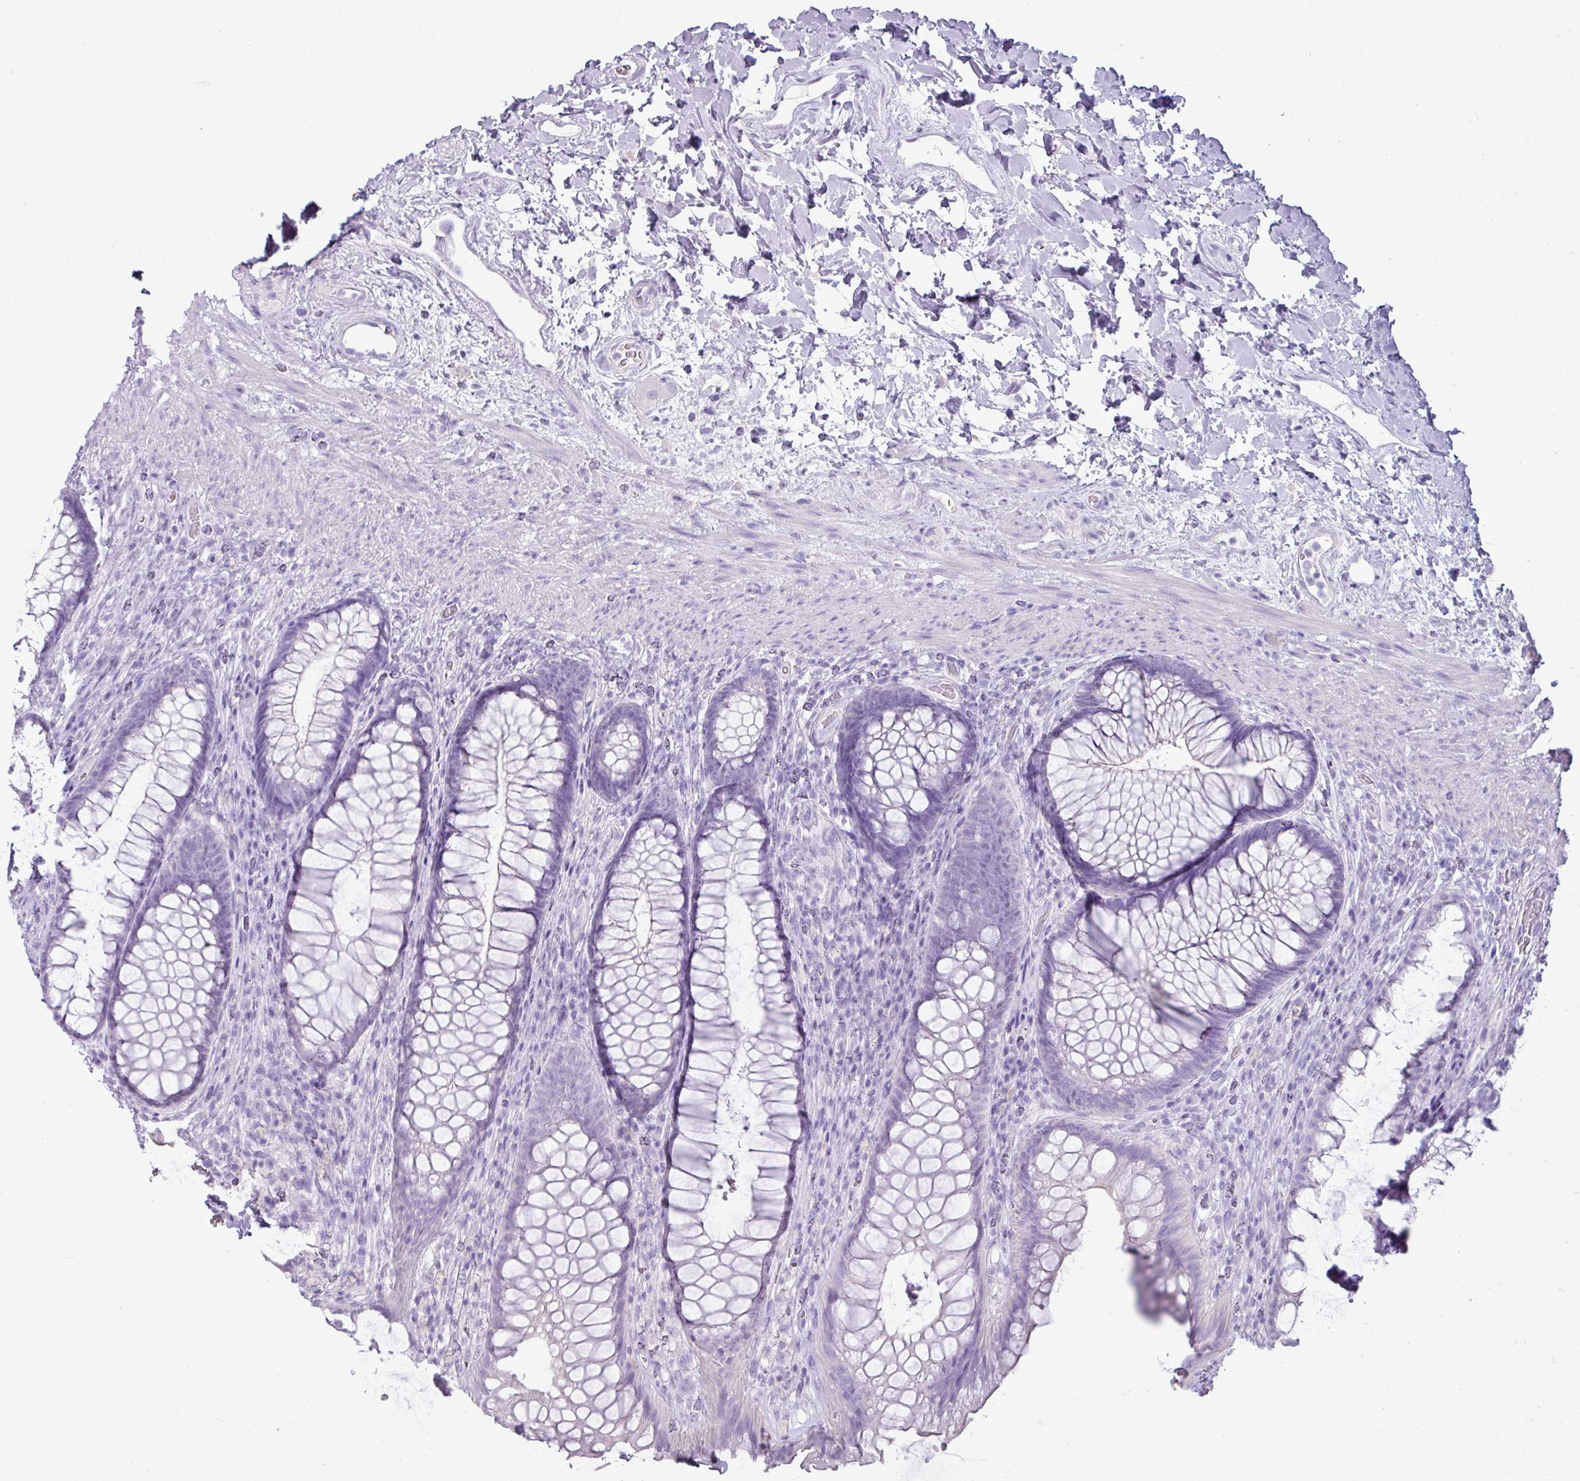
{"staining": {"intensity": "negative", "quantity": "none", "location": "none"}, "tissue": "rectum", "cell_type": "Glandular cells", "image_type": "normal", "snomed": [{"axis": "morphology", "description": "Normal tissue, NOS"}, {"axis": "topography", "description": "Rectum"}], "caption": "Human rectum stained for a protein using IHC displays no expression in glandular cells.", "gene": "GSTA1", "patient": {"sex": "male", "age": 53}}